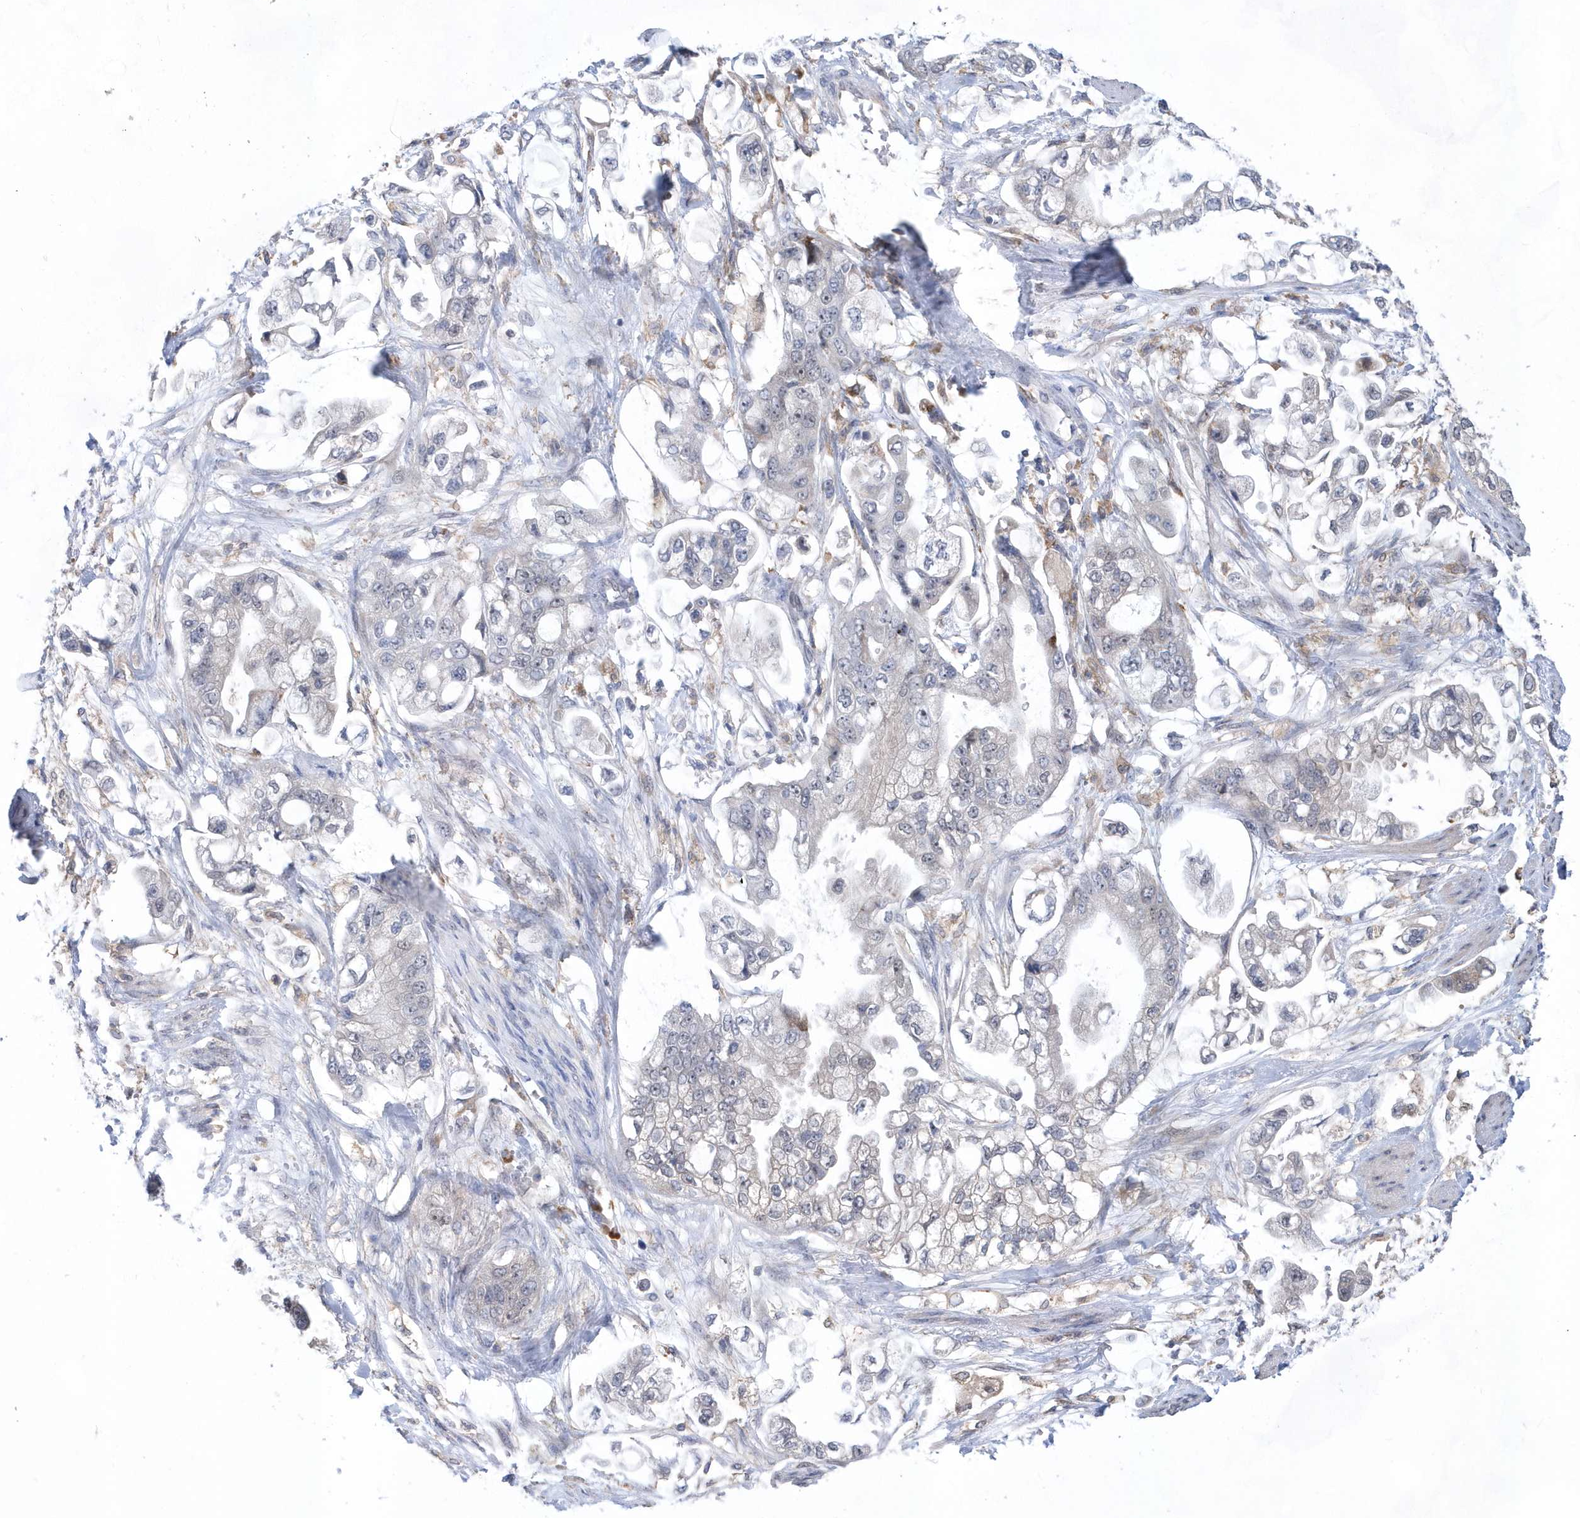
{"staining": {"intensity": "negative", "quantity": "none", "location": "none"}, "tissue": "stomach cancer", "cell_type": "Tumor cells", "image_type": "cancer", "snomed": [{"axis": "morphology", "description": "Adenocarcinoma, NOS"}, {"axis": "topography", "description": "Stomach"}], "caption": "DAB immunohistochemical staining of human adenocarcinoma (stomach) shows no significant staining in tumor cells.", "gene": "BDH2", "patient": {"sex": "male", "age": 62}}